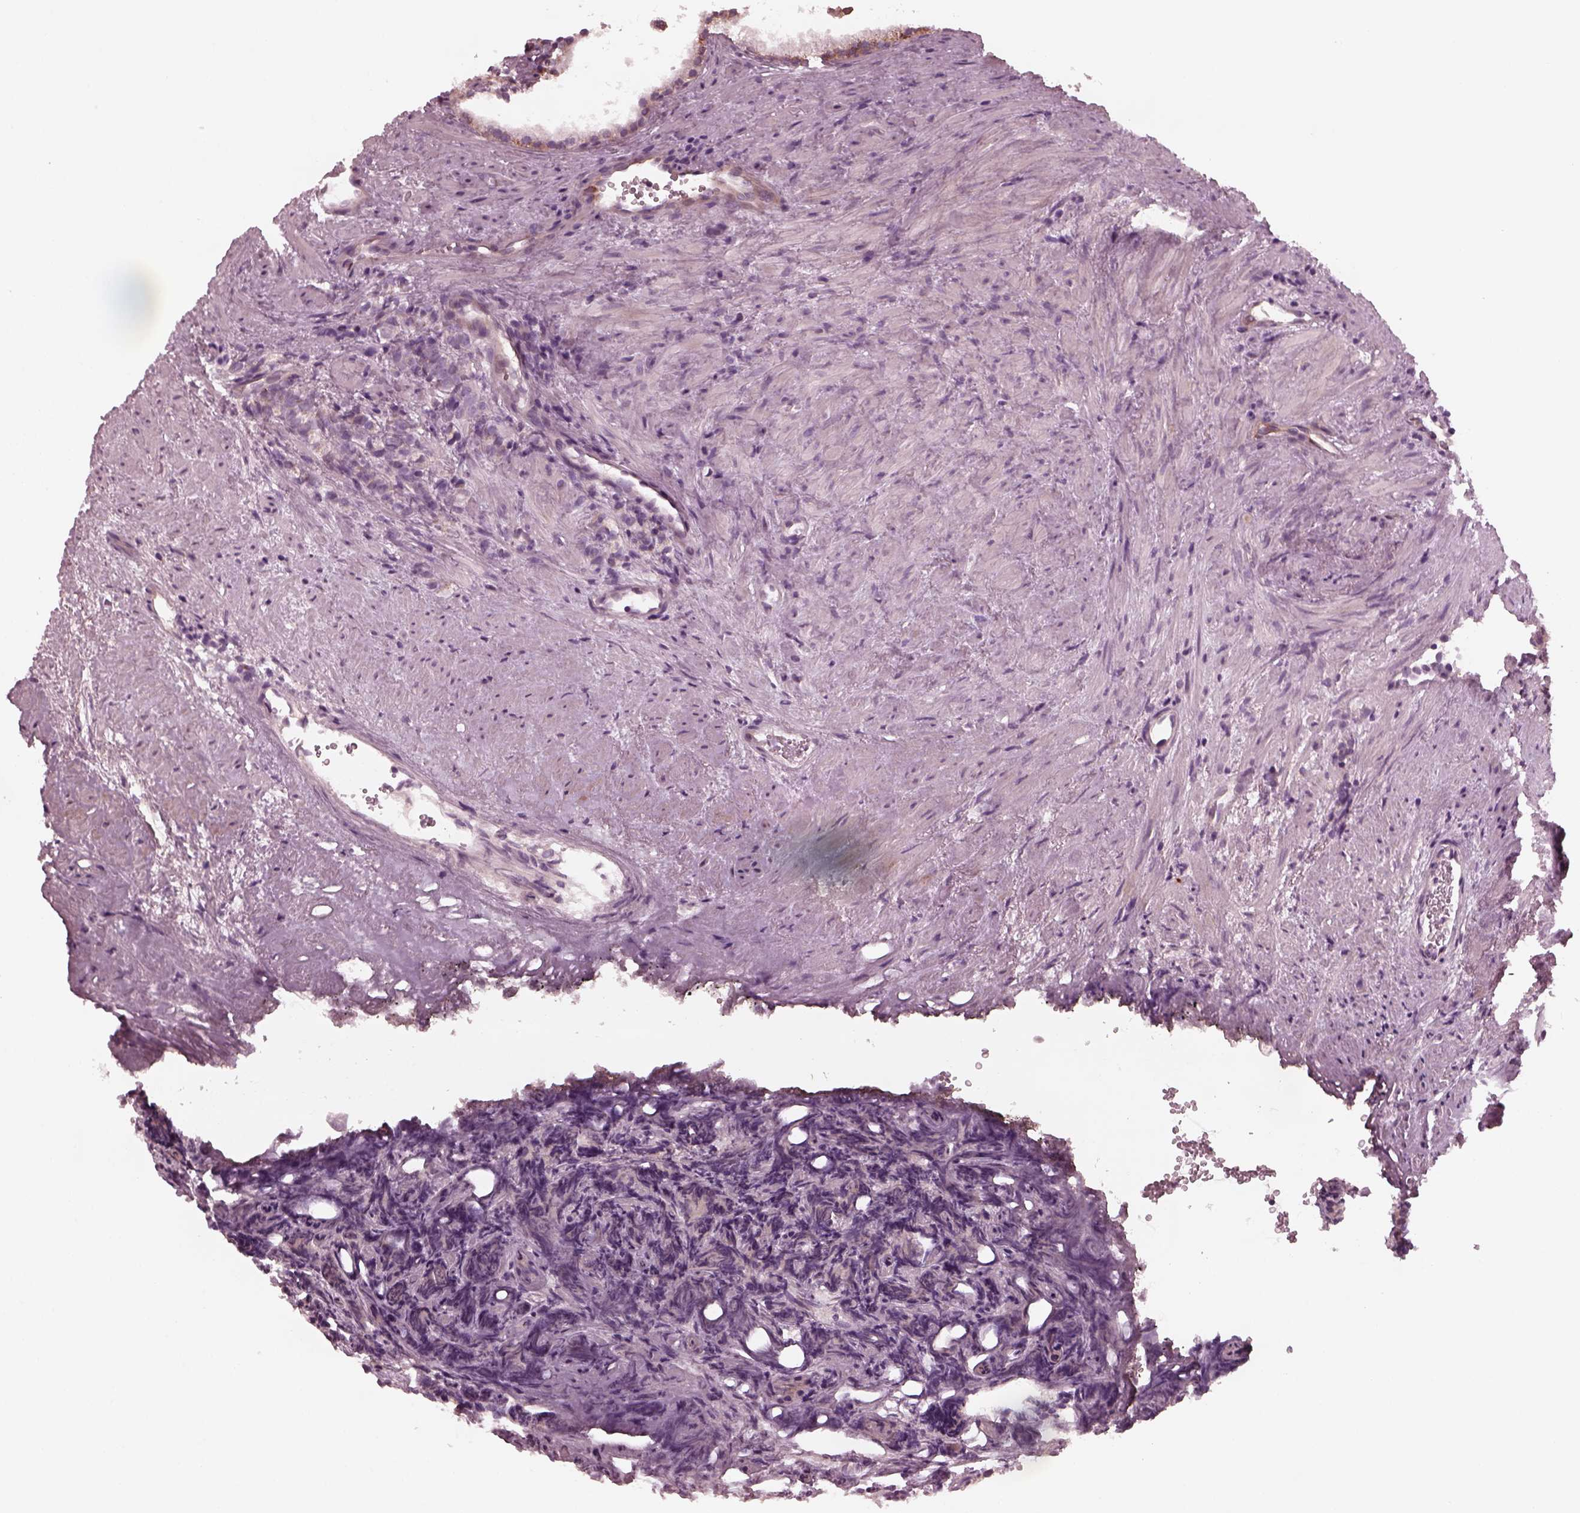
{"staining": {"intensity": "negative", "quantity": "none", "location": "none"}, "tissue": "prostate cancer", "cell_type": "Tumor cells", "image_type": "cancer", "snomed": [{"axis": "morphology", "description": "Adenocarcinoma, High grade"}, {"axis": "topography", "description": "Prostate"}], "caption": "The histopathology image shows no staining of tumor cells in prostate cancer.", "gene": "KIF6", "patient": {"sex": "male", "age": 84}}